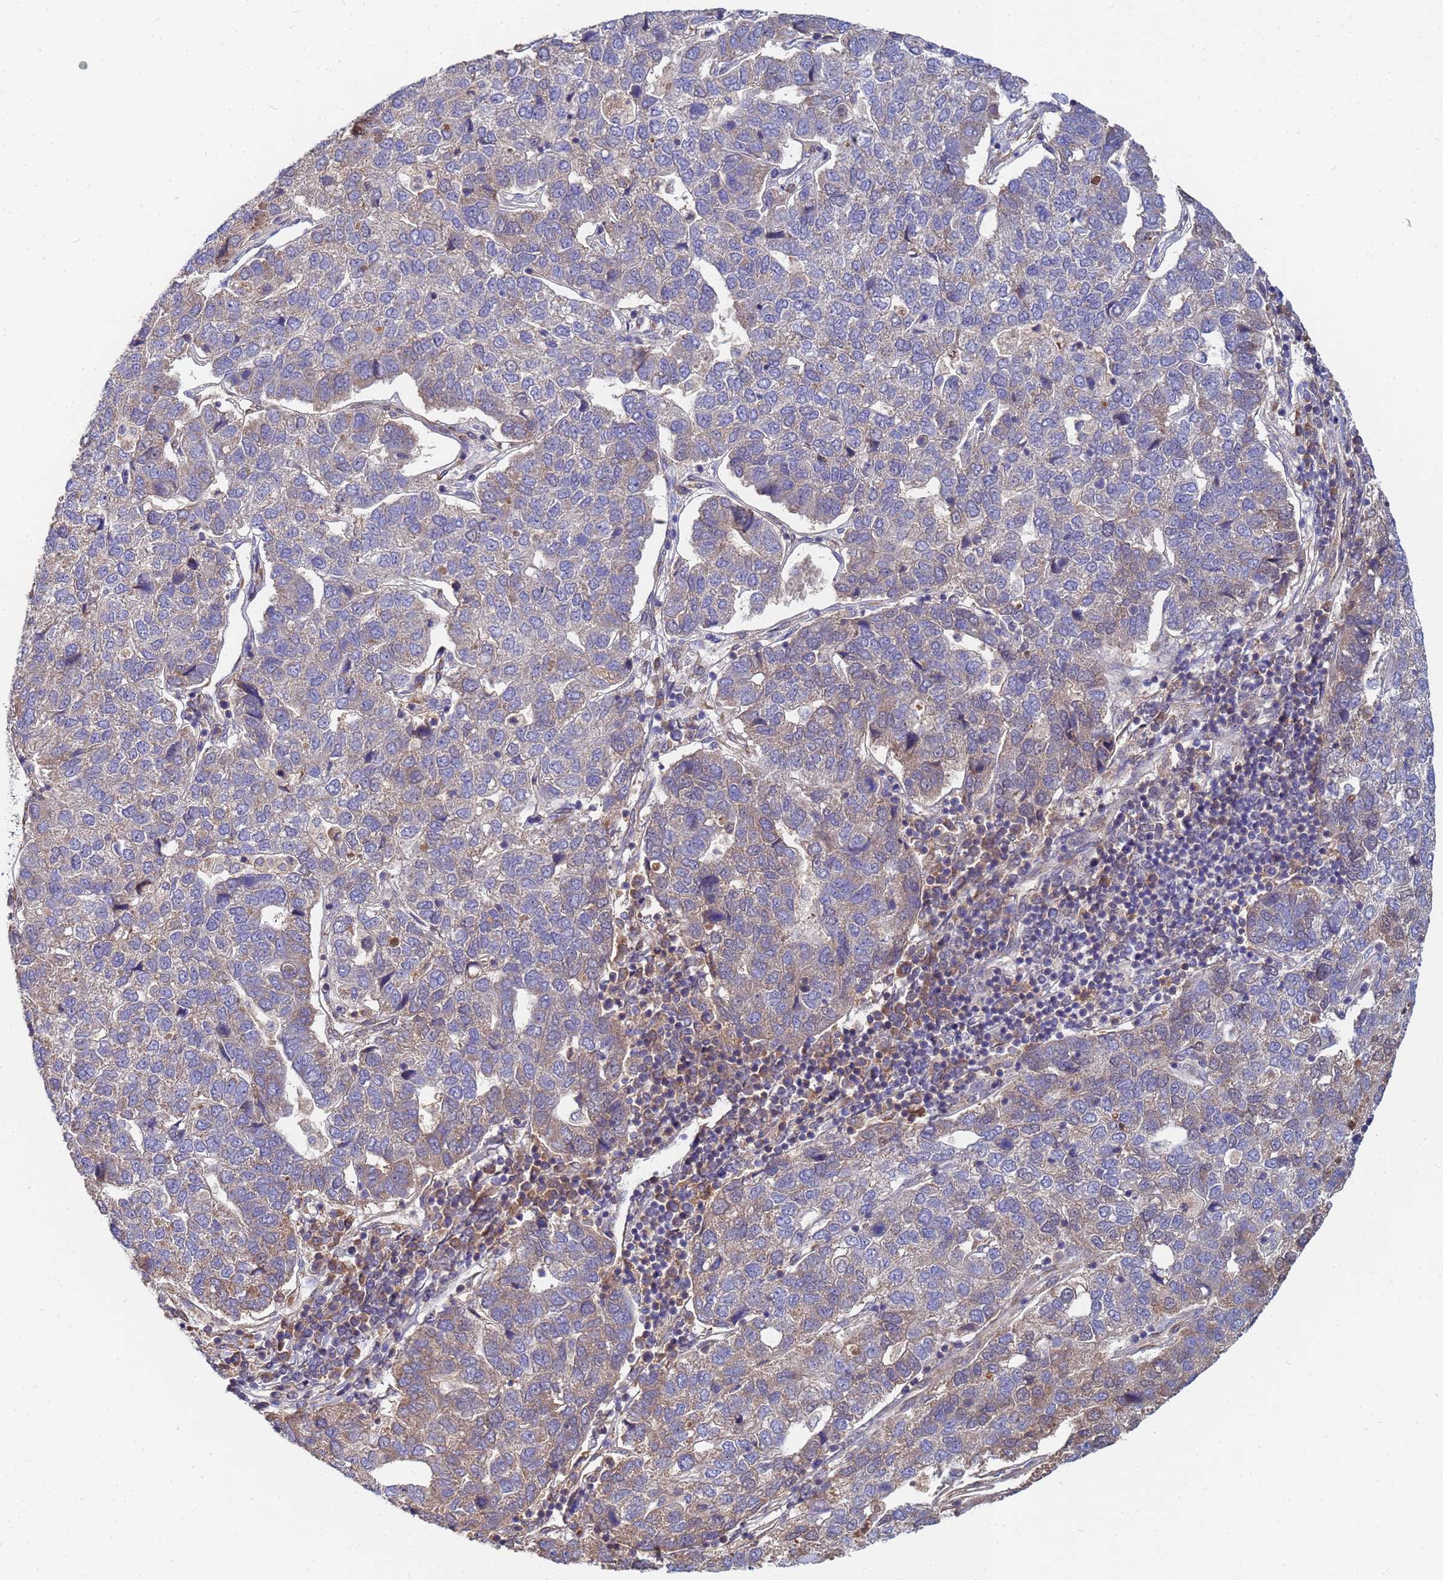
{"staining": {"intensity": "weak", "quantity": "25%-75%", "location": "cytoplasmic/membranous"}, "tissue": "pancreatic cancer", "cell_type": "Tumor cells", "image_type": "cancer", "snomed": [{"axis": "morphology", "description": "Adenocarcinoma, NOS"}, {"axis": "topography", "description": "Pancreas"}], "caption": "Protein expression analysis of human pancreatic cancer reveals weak cytoplasmic/membranous positivity in about 25%-75% of tumor cells.", "gene": "C5orf34", "patient": {"sex": "female", "age": 61}}